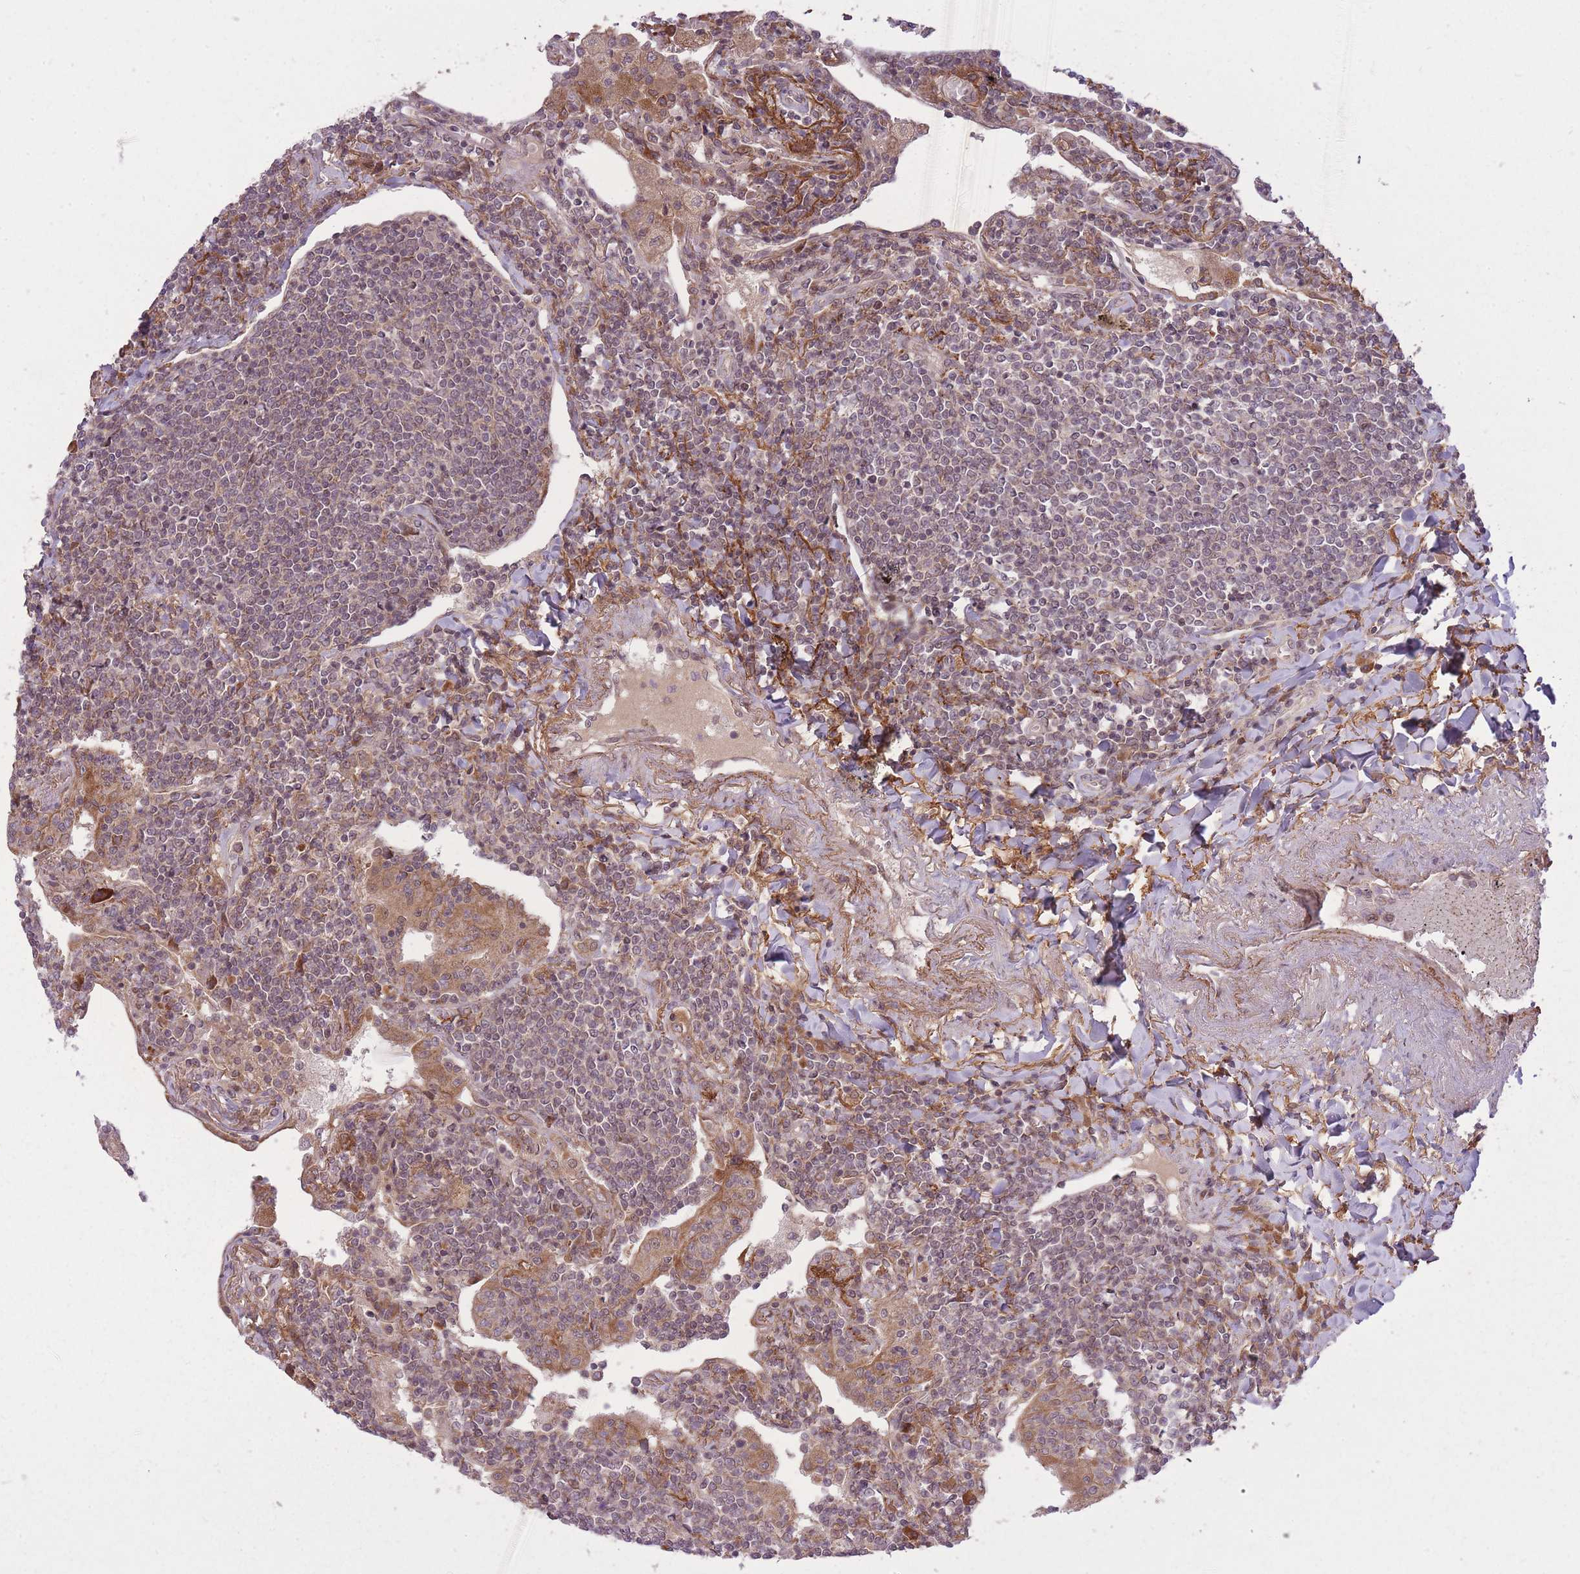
{"staining": {"intensity": "weak", "quantity": "<25%", "location": "nuclear"}, "tissue": "lymphoma", "cell_type": "Tumor cells", "image_type": "cancer", "snomed": [{"axis": "morphology", "description": "Malignant lymphoma, non-Hodgkin's type, Low grade"}, {"axis": "topography", "description": "Lung"}], "caption": "IHC of low-grade malignant lymphoma, non-Hodgkin's type demonstrates no positivity in tumor cells.", "gene": "ZNF391", "patient": {"sex": "female", "age": 71}}